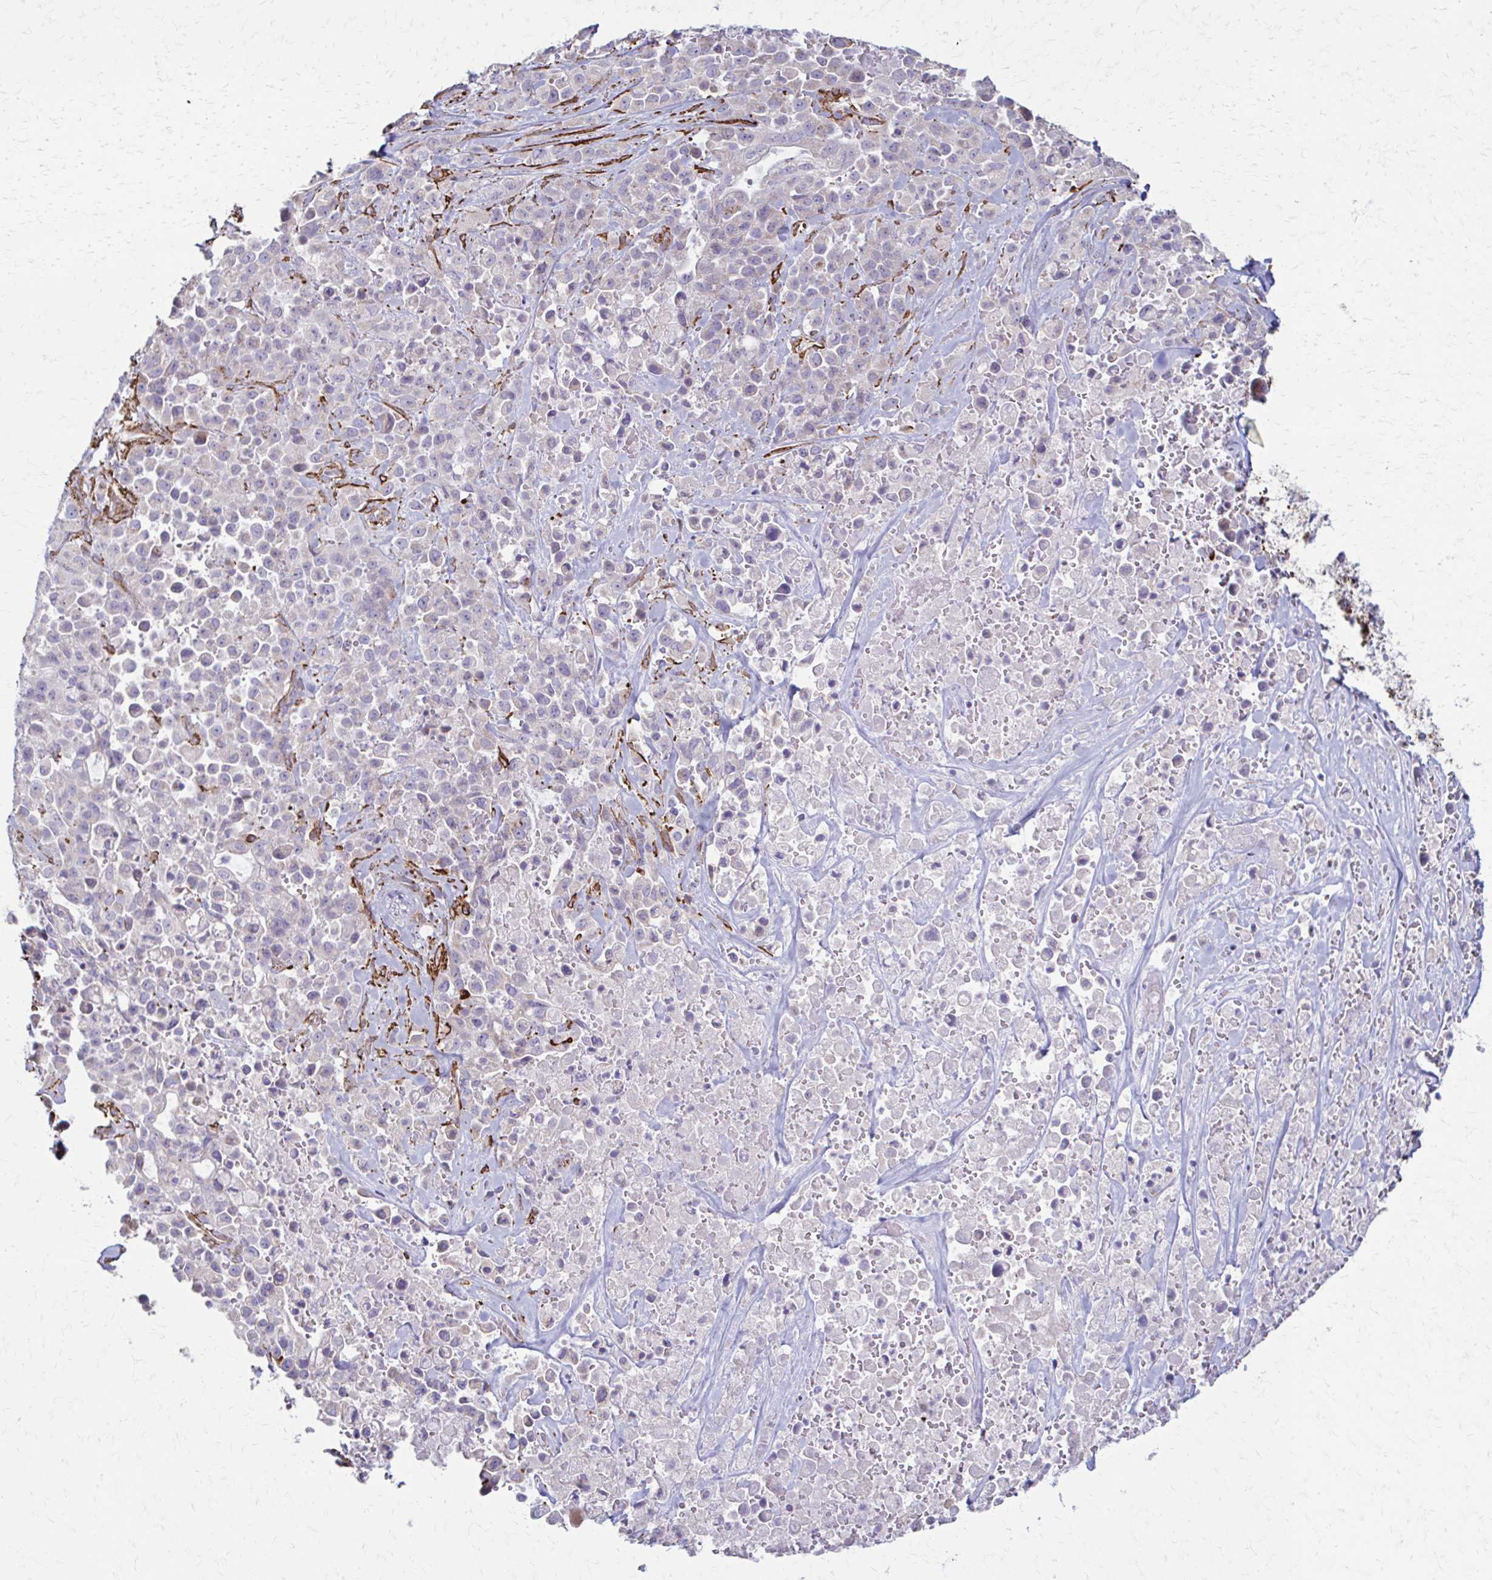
{"staining": {"intensity": "negative", "quantity": "none", "location": "none"}, "tissue": "pancreatic cancer", "cell_type": "Tumor cells", "image_type": "cancer", "snomed": [{"axis": "morphology", "description": "Adenocarcinoma, NOS"}, {"axis": "topography", "description": "Pancreas"}], "caption": "Immunohistochemistry of pancreatic cancer (adenocarcinoma) displays no expression in tumor cells.", "gene": "TIMMDC1", "patient": {"sex": "male", "age": 44}}